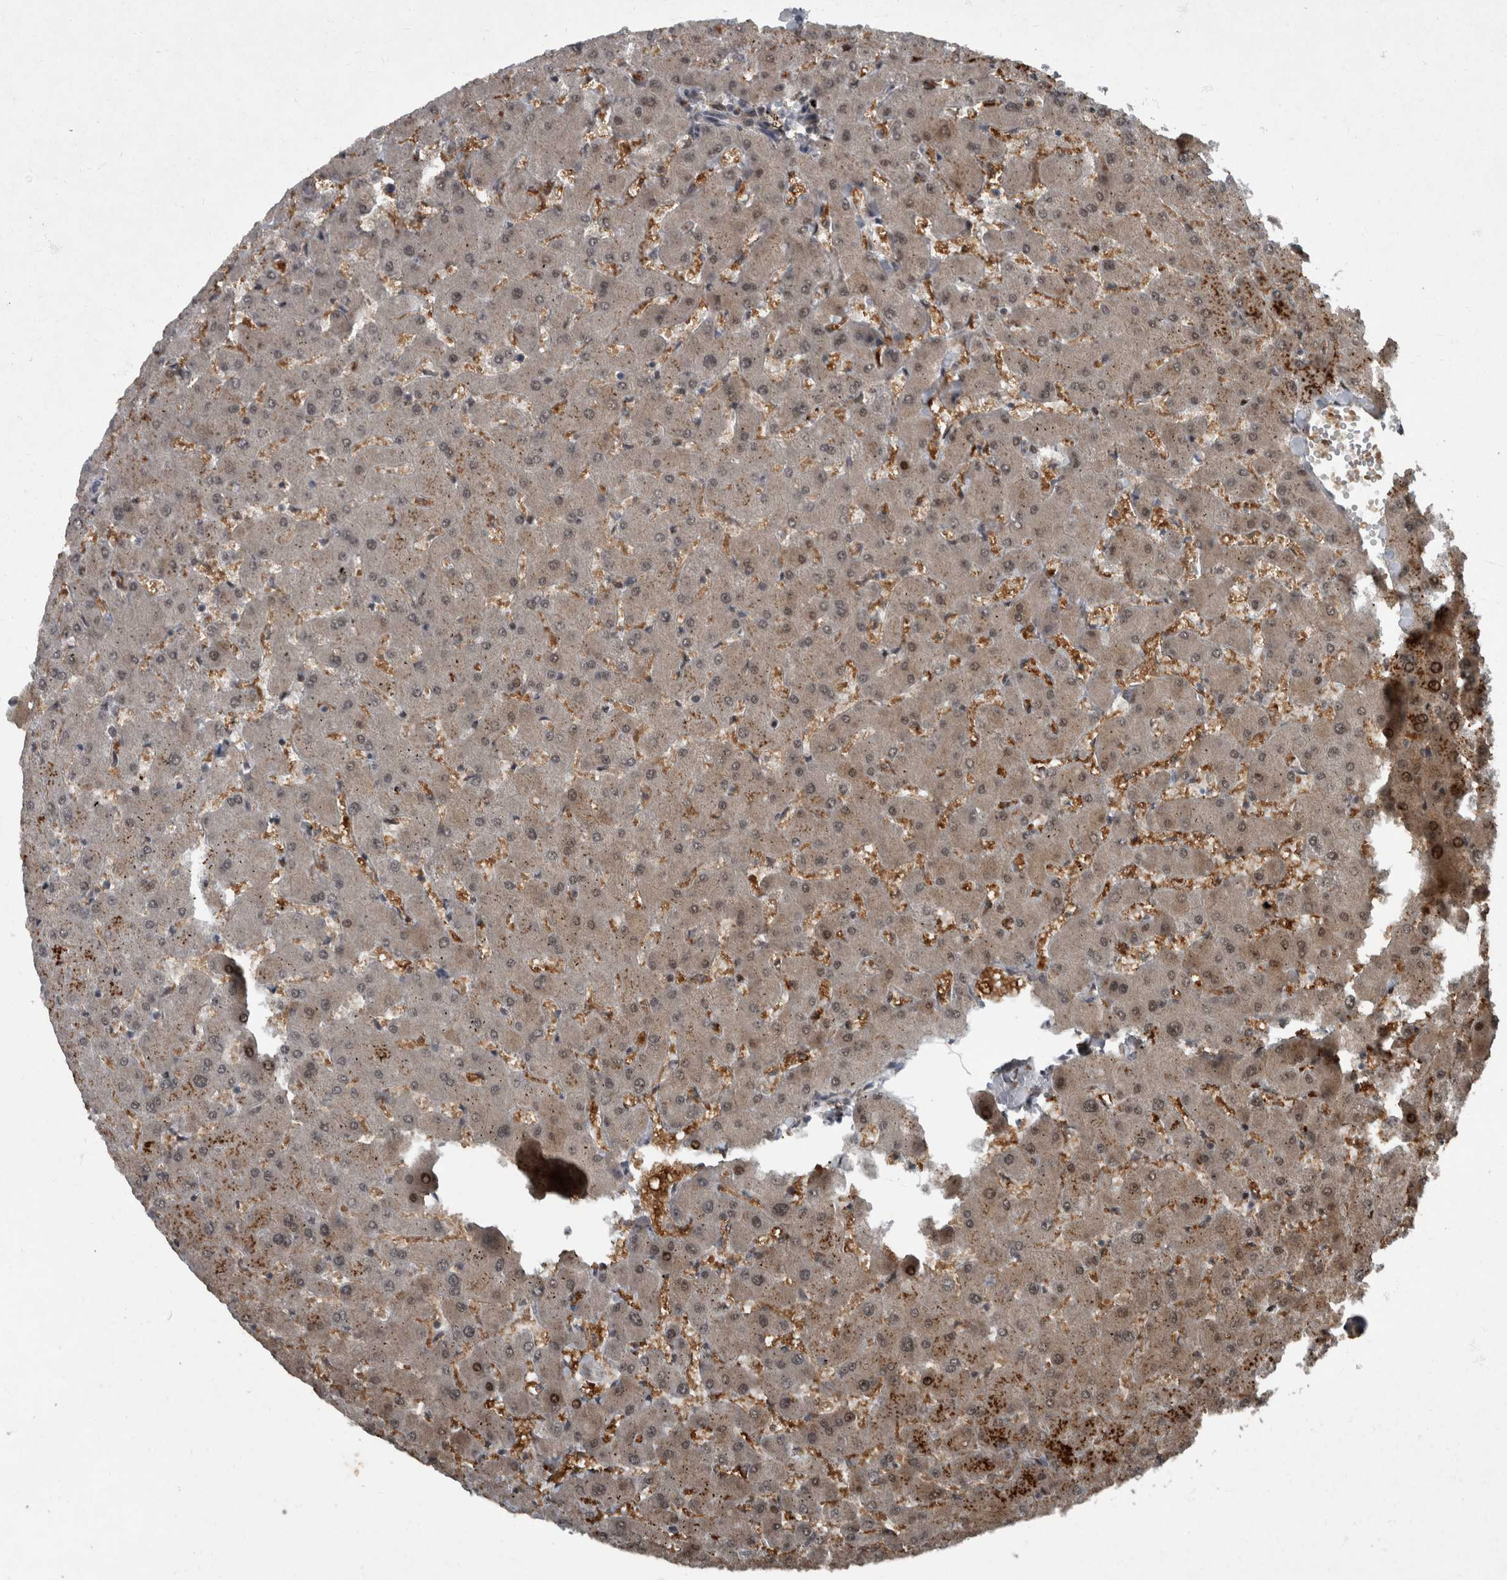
{"staining": {"intensity": "weak", "quantity": "<25%", "location": "nuclear"}, "tissue": "liver", "cell_type": "Cholangiocytes", "image_type": "normal", "snomed": [{"axis": "morphology", "description": "Normal tissue, NOS"}, {"axis": "topography", "description": "Liver"}], "caption": "DAB immunohistochemical staining of benign liver demonstrates no significant positivity in cholangiocytes.", "gene": "WDR33", "patient": {"sex": "female", "age": 63}}